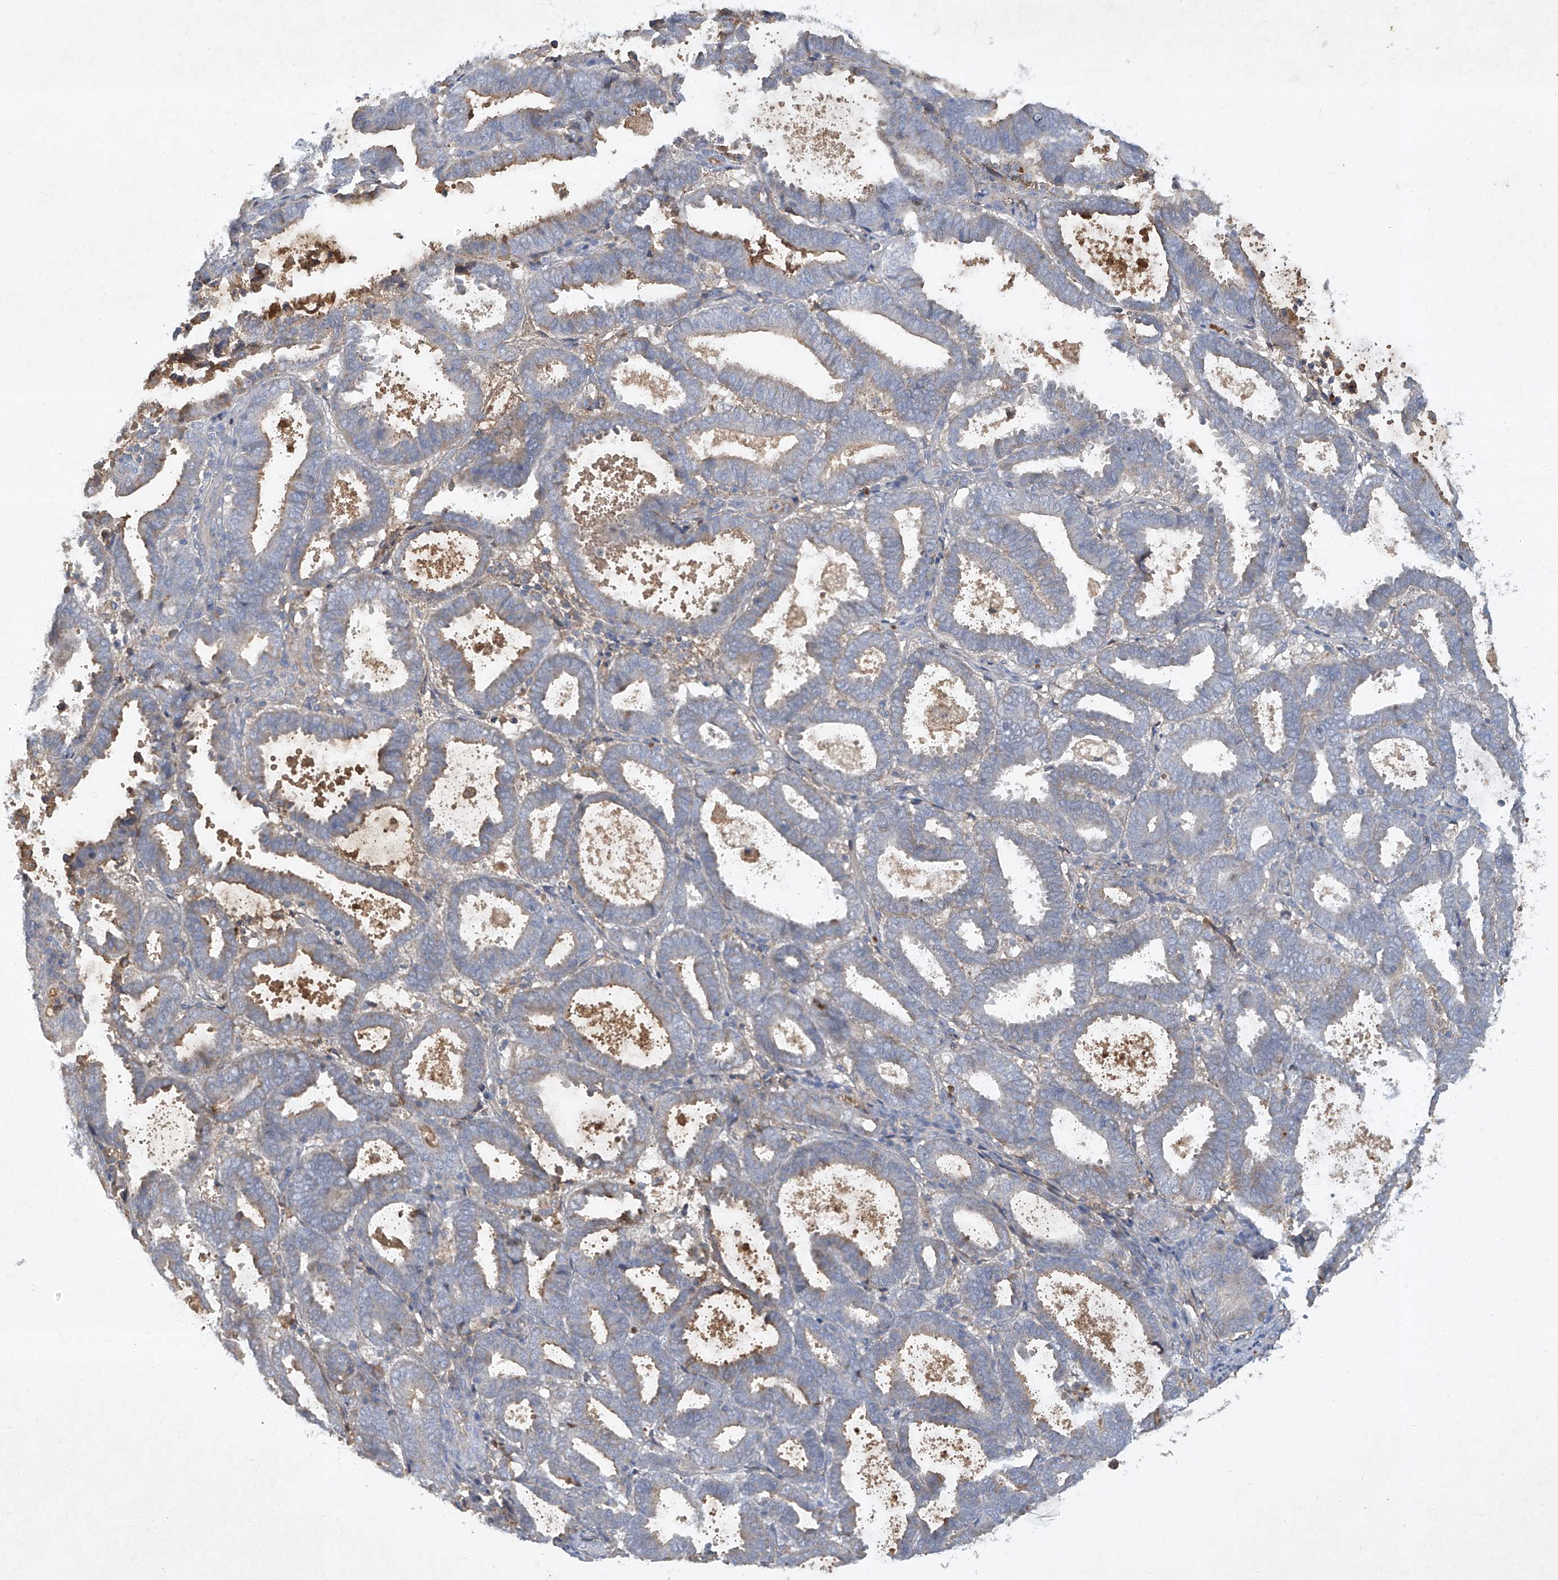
{"staining": {"intensity": "negative", "quantity": "none", "location": "none"}, "tissue": "endometrial cancer", "cell_type": "Tumor cells", "image_type": "cancer", "snomed": [{"axis": "morphology", "description": "Adenocarcinoma, NOS"}, {"axis": "topography", "description": "Uterus"}], "caption": "The immunohistochemistry photomicrograph has no significant expression in tumor cells of adenocarcinoma (endometrial) tissue.", "gene": "HAS3", "patient": {"sex": "female", "age": 83}}